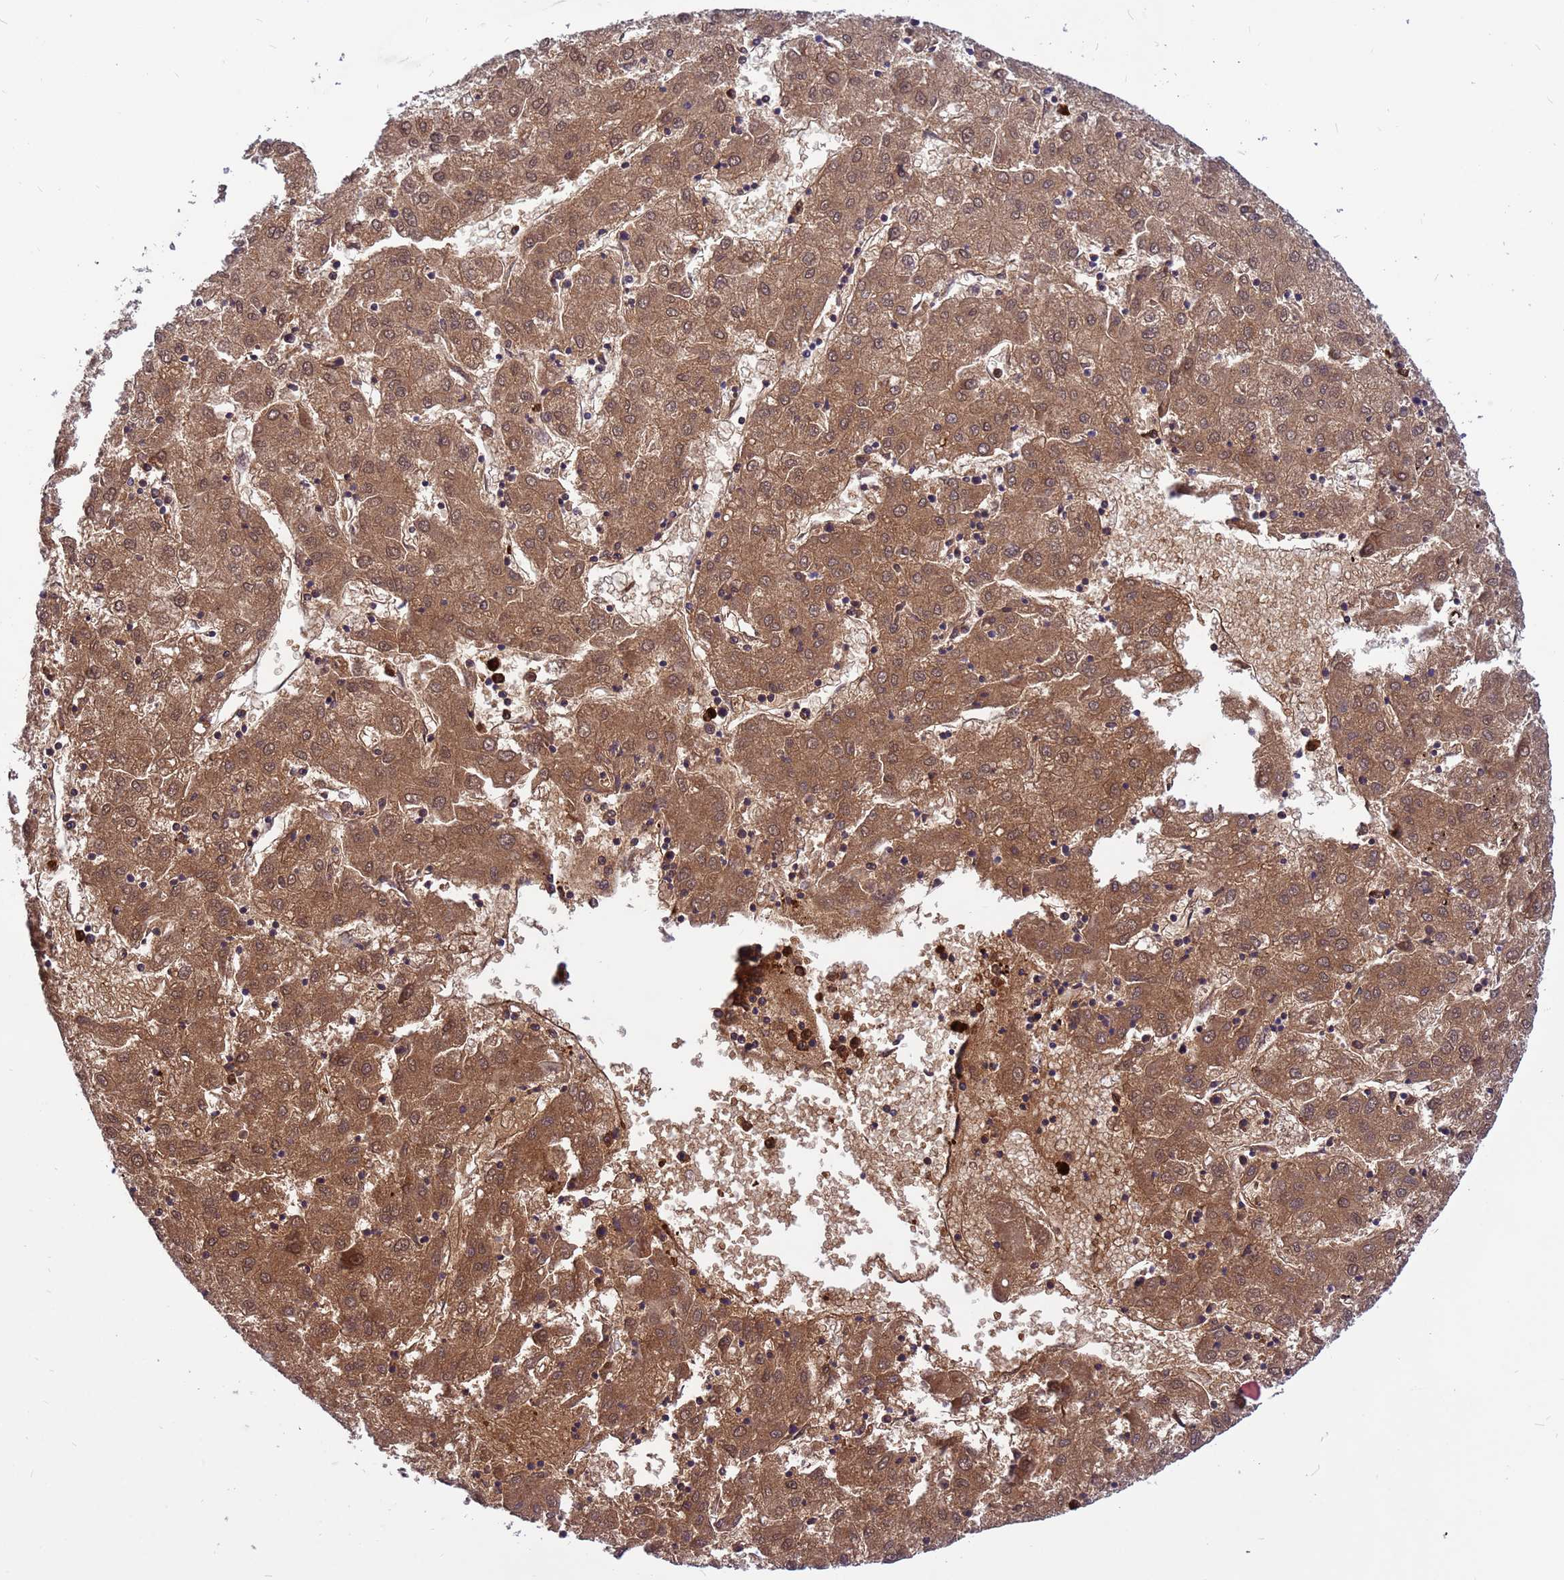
{"staining": {"intensity": "moderate", "quantity": ">75%", "location": "cytoplasmic/membranous,nuclear"}, "tissue": "liver cancer", "cell_type": "Tumor cells", "image_type": "cancer", "snomed": [{"axis": "morphology", "description": "Carcinoma, Hepatocellular, NOS"}, {"axis": "topography", "description": "Liver"}], "caption": "The histopathology image demonstrates staining of liver cancer, revealing moderate cytoplasmic/membranous and nuclear protein staining (brown color) within tumor cells. The protein of interest is shown in brown color, while the nuclei are stained blue.", "gene": "ORM1", "patient": {"sex": "male", "age": 72}}